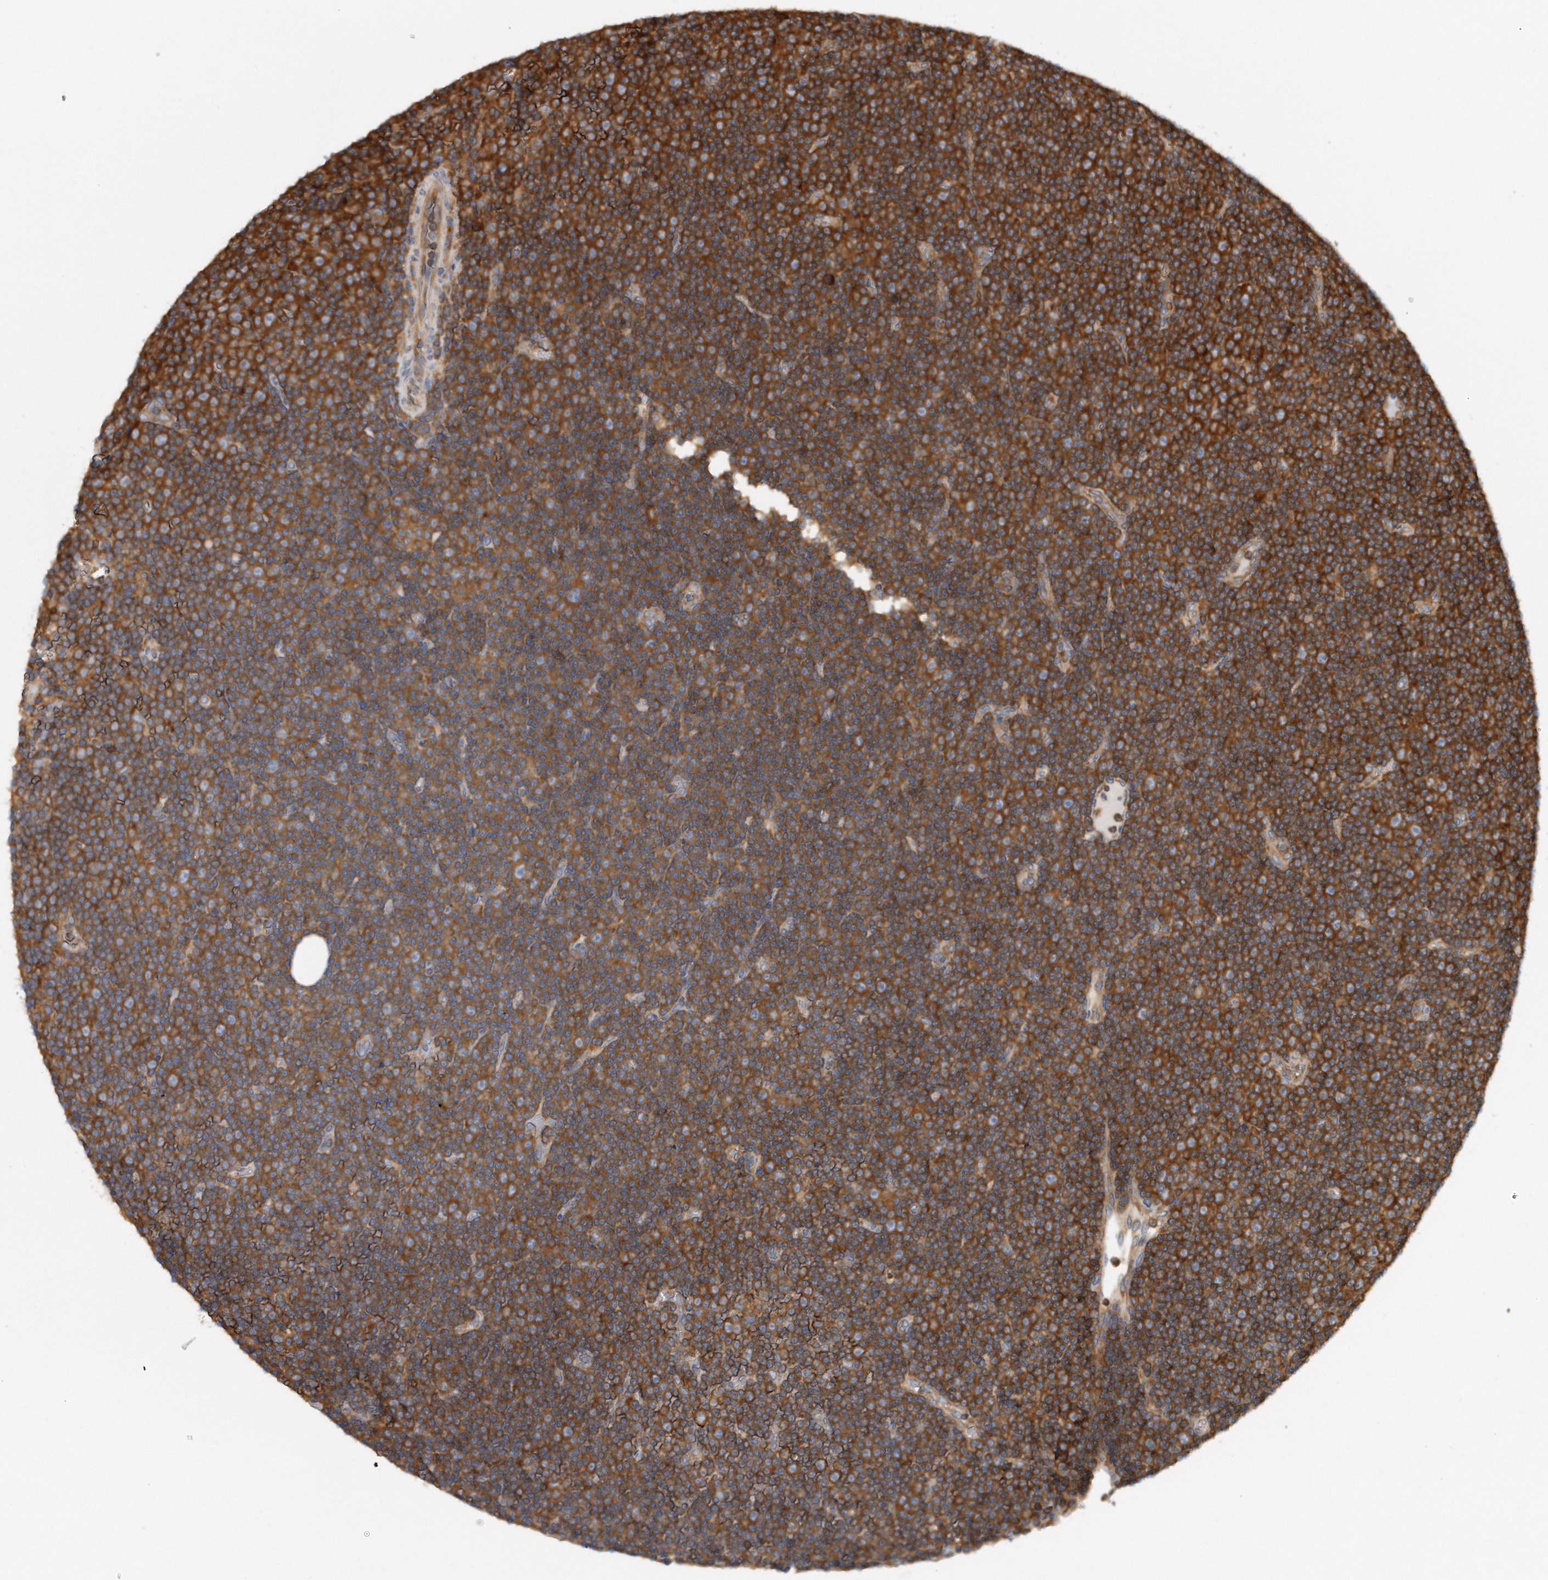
{"staining": {"intensity": "strong", "quantity": "25%-75%", "location": "cytoplasmic/membranous"}, "tissue": "lymphoma", "cell_type": "Tumor cells", "image_type": "cancer", "snomed": [{"axis": "morphology", "description": "Malignant lymphoma, non-Hodgkin's type, Low grade"}, {"axis": "topography", "description": "Lymph node"}], "caption": "Human malignant lymphoma, non-Hodgkin's type (low-grade) stained with a brown dye displays strong cytoplasmic/membranous positive staining in about 25%-75% of tumor cells.", "gene": "EIF3I", "patient": {"sex": "female", "age": 67}}